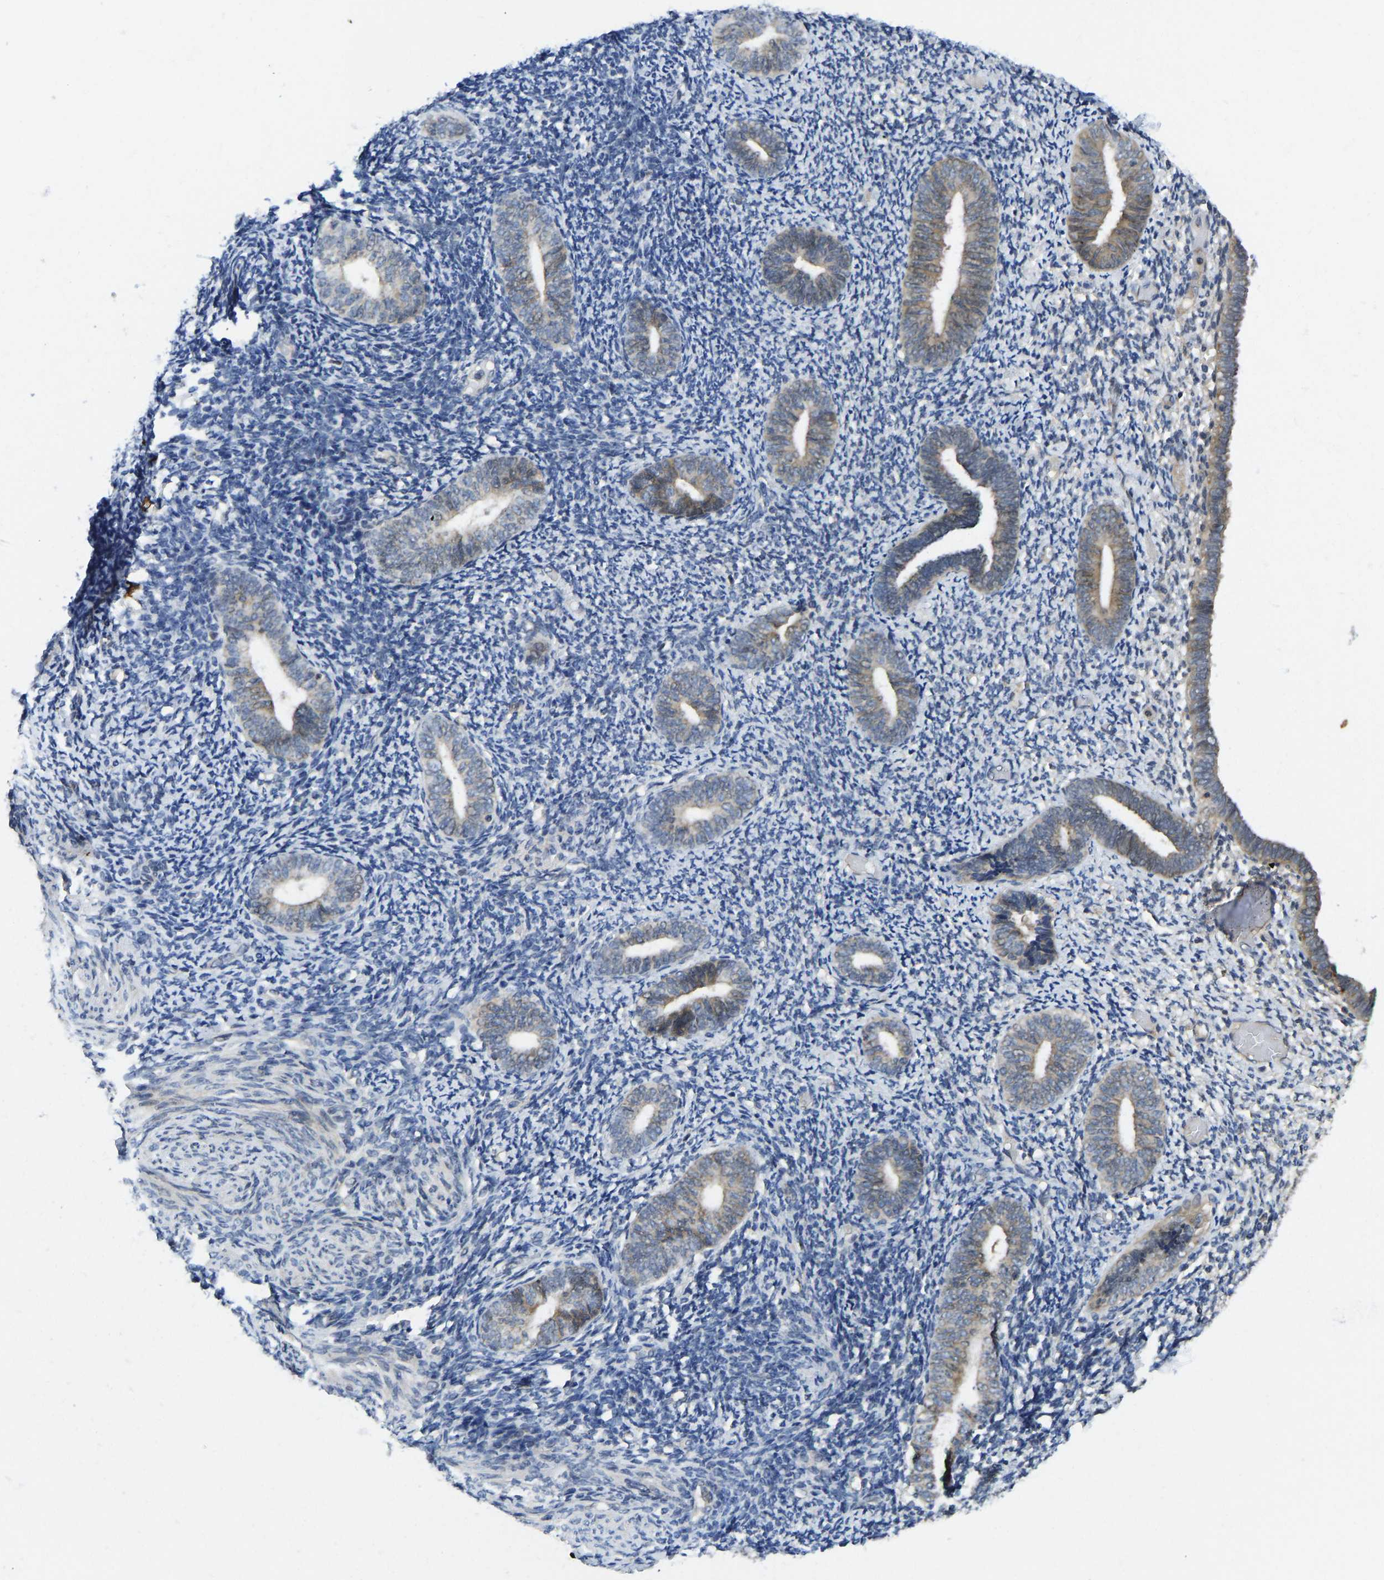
{"staining": {"intensity": "negative", "quantity": "none", "location": "none"}, "tissue": "endometrium", "cell_type": "Cells in endometrial stroma", "image_type": "normal", "snomed": [{"axis": "morphology", "description": "Normal tissue, NOS"}, {"axis": "topography", "description": "Endometrium"}], "caption": "This is an IHC micrograph of benign endometrium. There is no positivity in cells in endometrial stroma.", "gene": "NDRG3", "patient": {"sex": "female", "age": 66}}